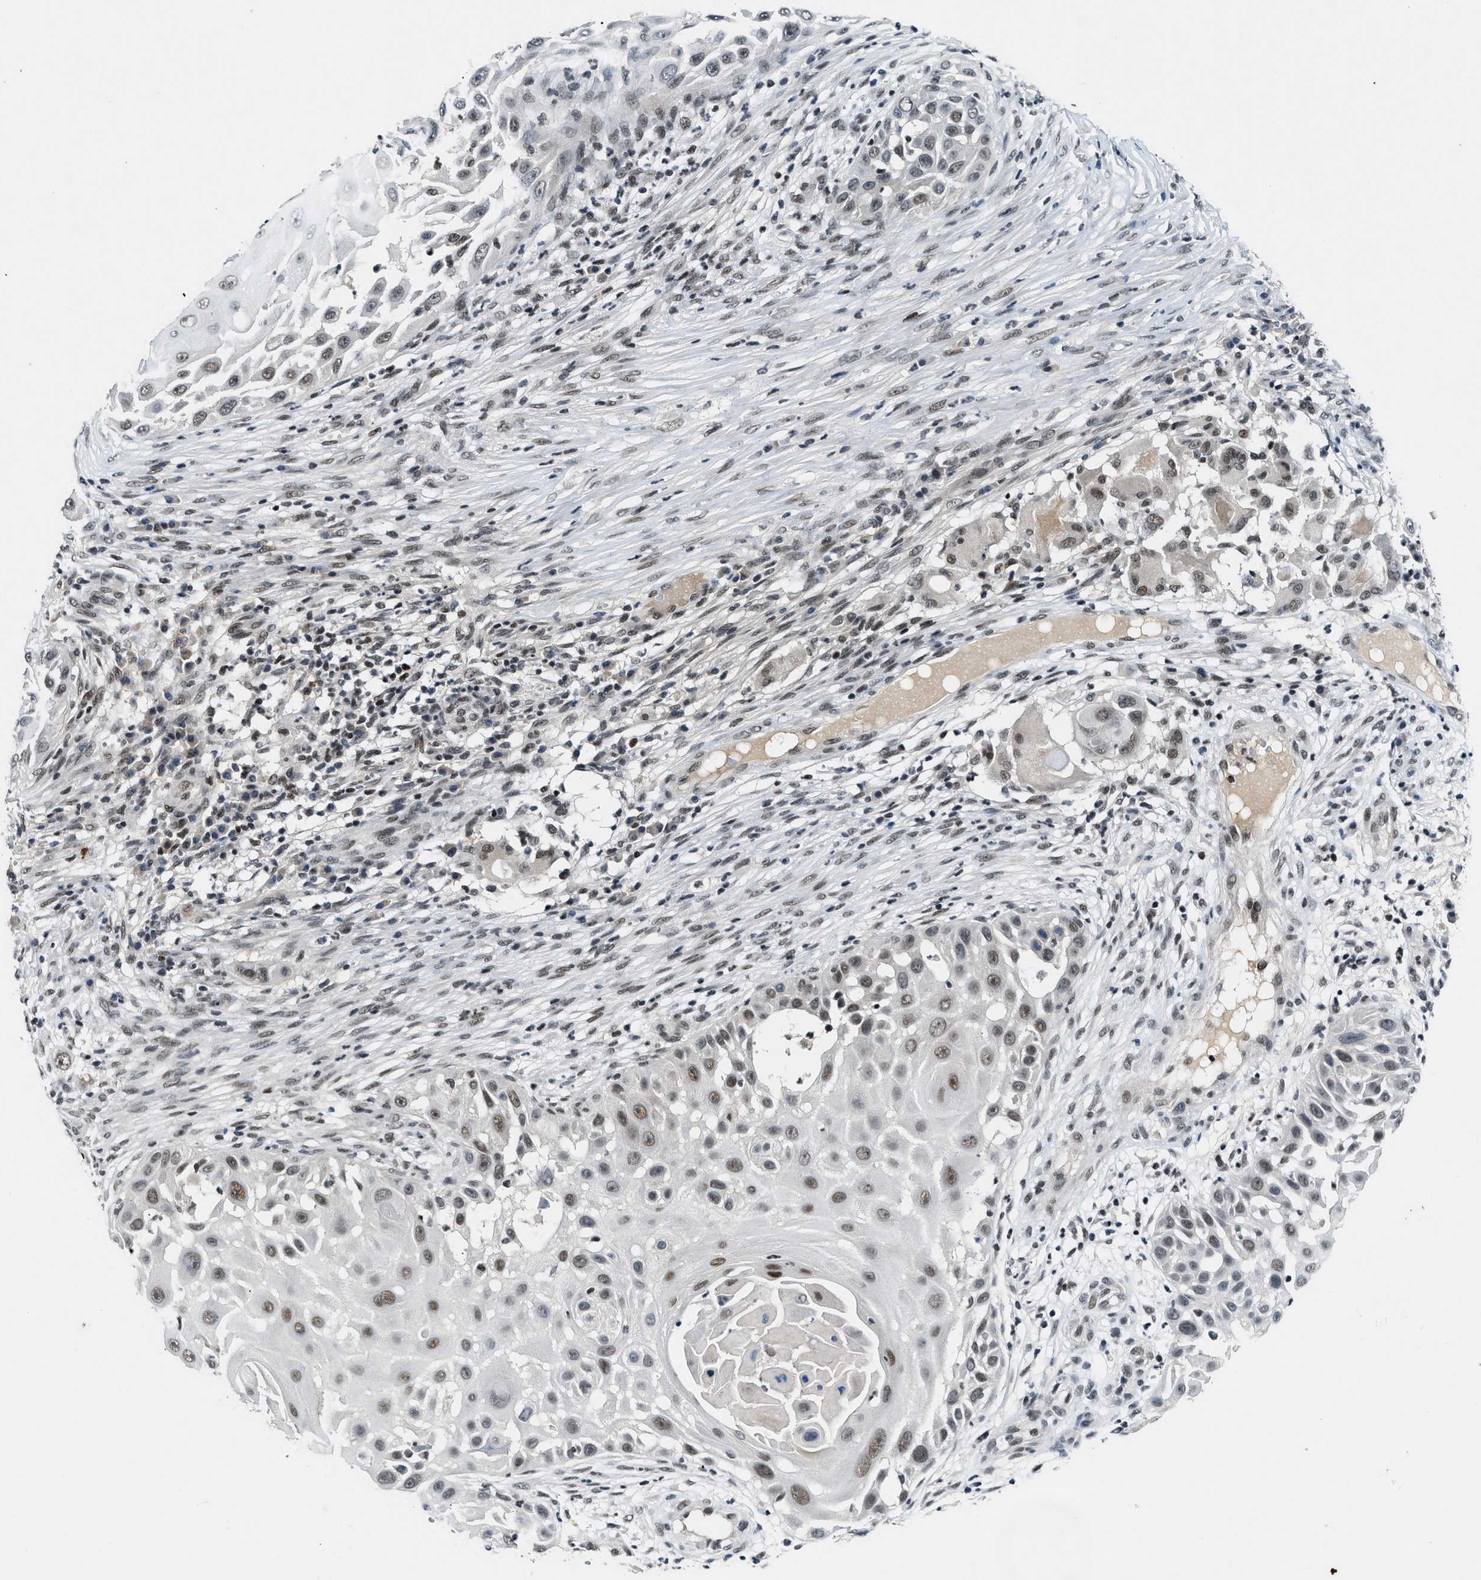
{"staining": {"intensity": "moderate", "quantity": "25%-75%", "location": "nuclear"}, "tissue": "skin cancer", "cell_type": "Tumor cells", "image_type": "cancer", "snomed": [{"axis": "morphology", "description": "Squamous cell carcinoma, NOS"}, {"axis": "topography", "description": "Skin"}], "caption": "A photomicrograph of human skin squamous cell carcinoma stained for a protein demonstrates moderate nuclear brown staining in tumor cells.", "gene": "NCOA1", "patient": {"sex": "female", "age": 44}}